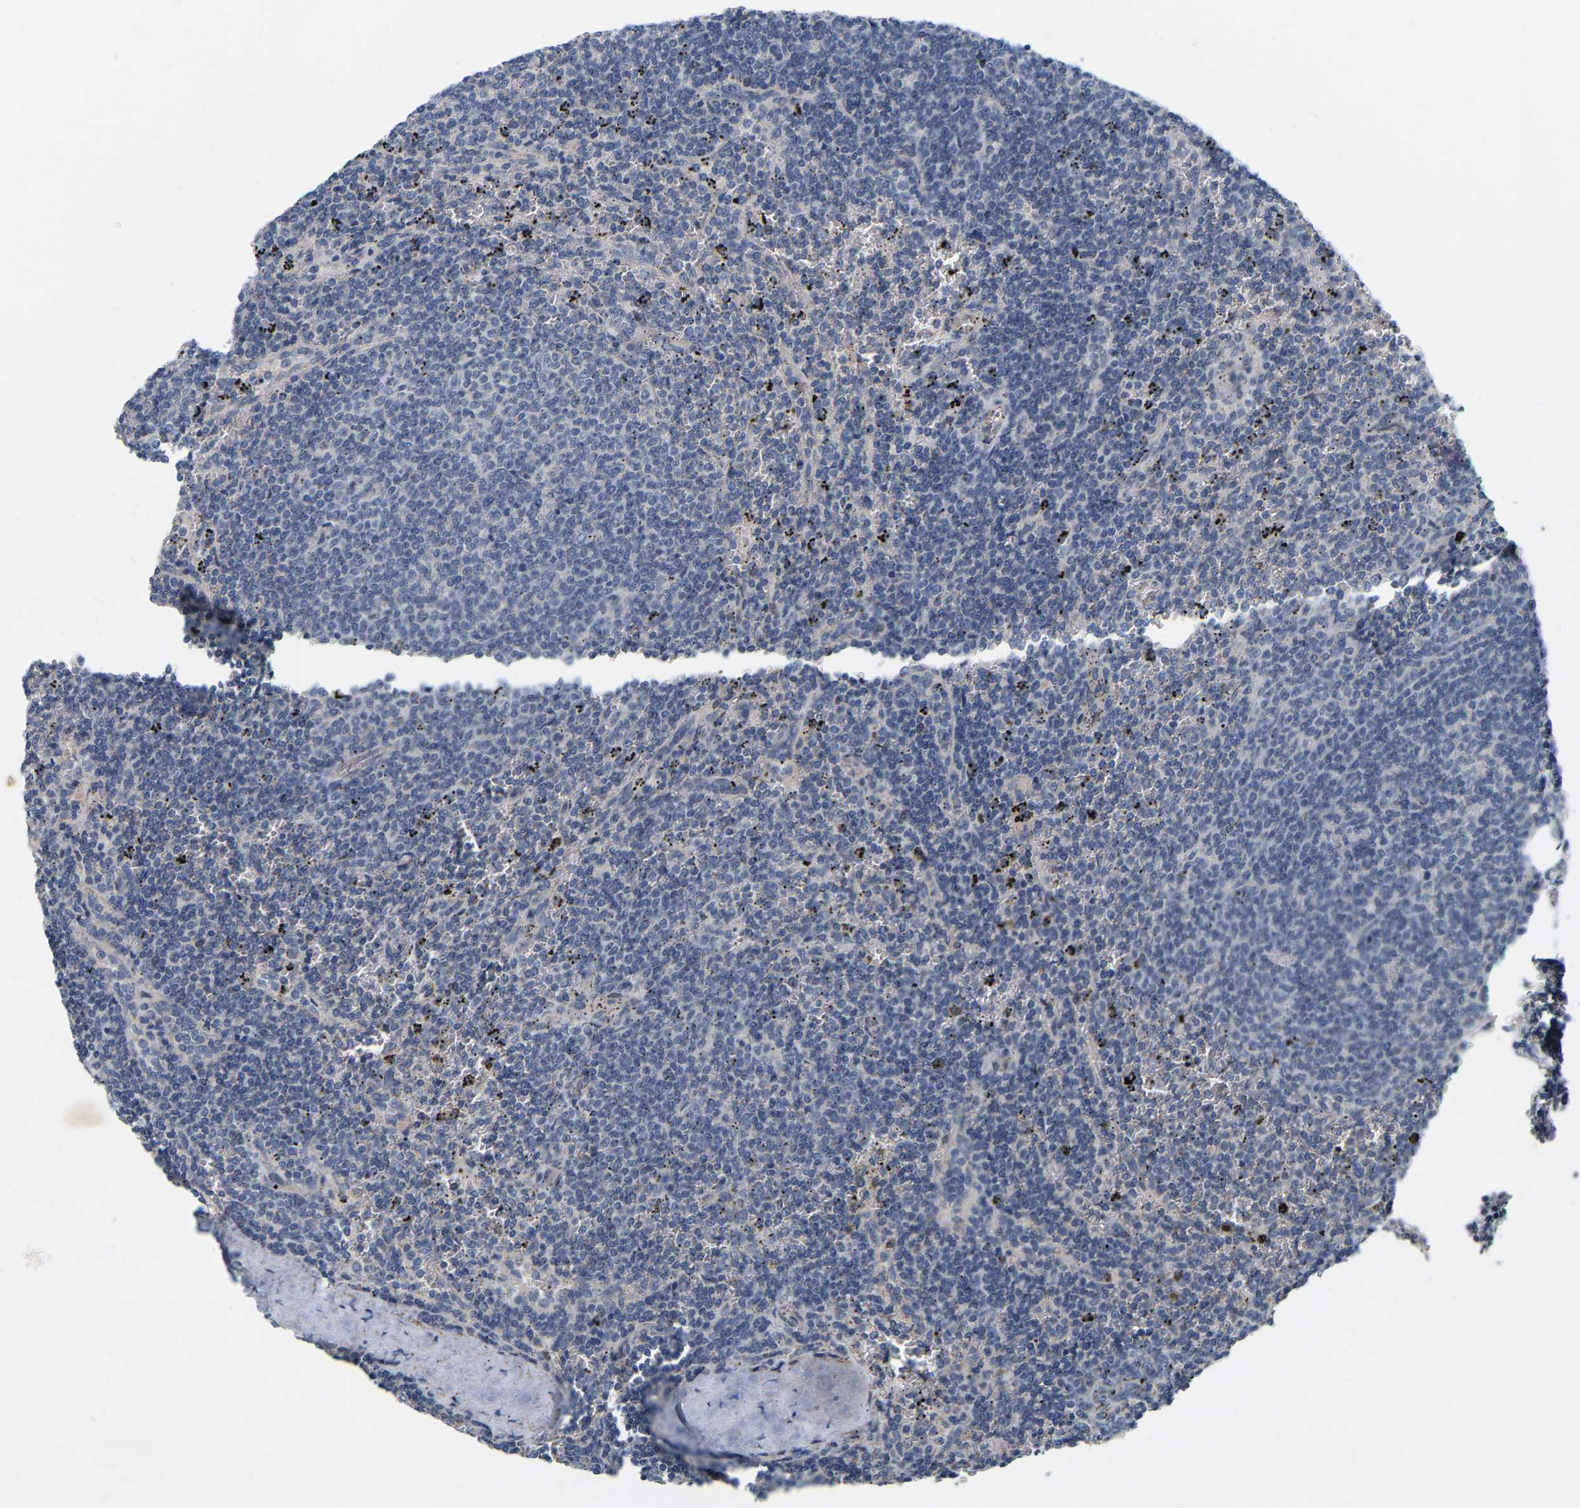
{"staining": {"intensity": "negative", "quantity": "none", "location": "none"}, "tissue": "lymphoma", "cell_type": "Tumor cells", "image_type": "cancer", "snomed": [{"axis": "morphology", "description": "Malignant lymphoma, non-Hodgkin's type, Low grade"}, {"axis": "topography", "description": "Spleen"}], "caption": "IHC of human malignant lymphoma, non-Hodgkin's type (low-grade) displays no staining in tumor cells. (DAB IHC, high magnification).", "gene": "SSH1", "patient": {"sex": "female", "age": 50}}